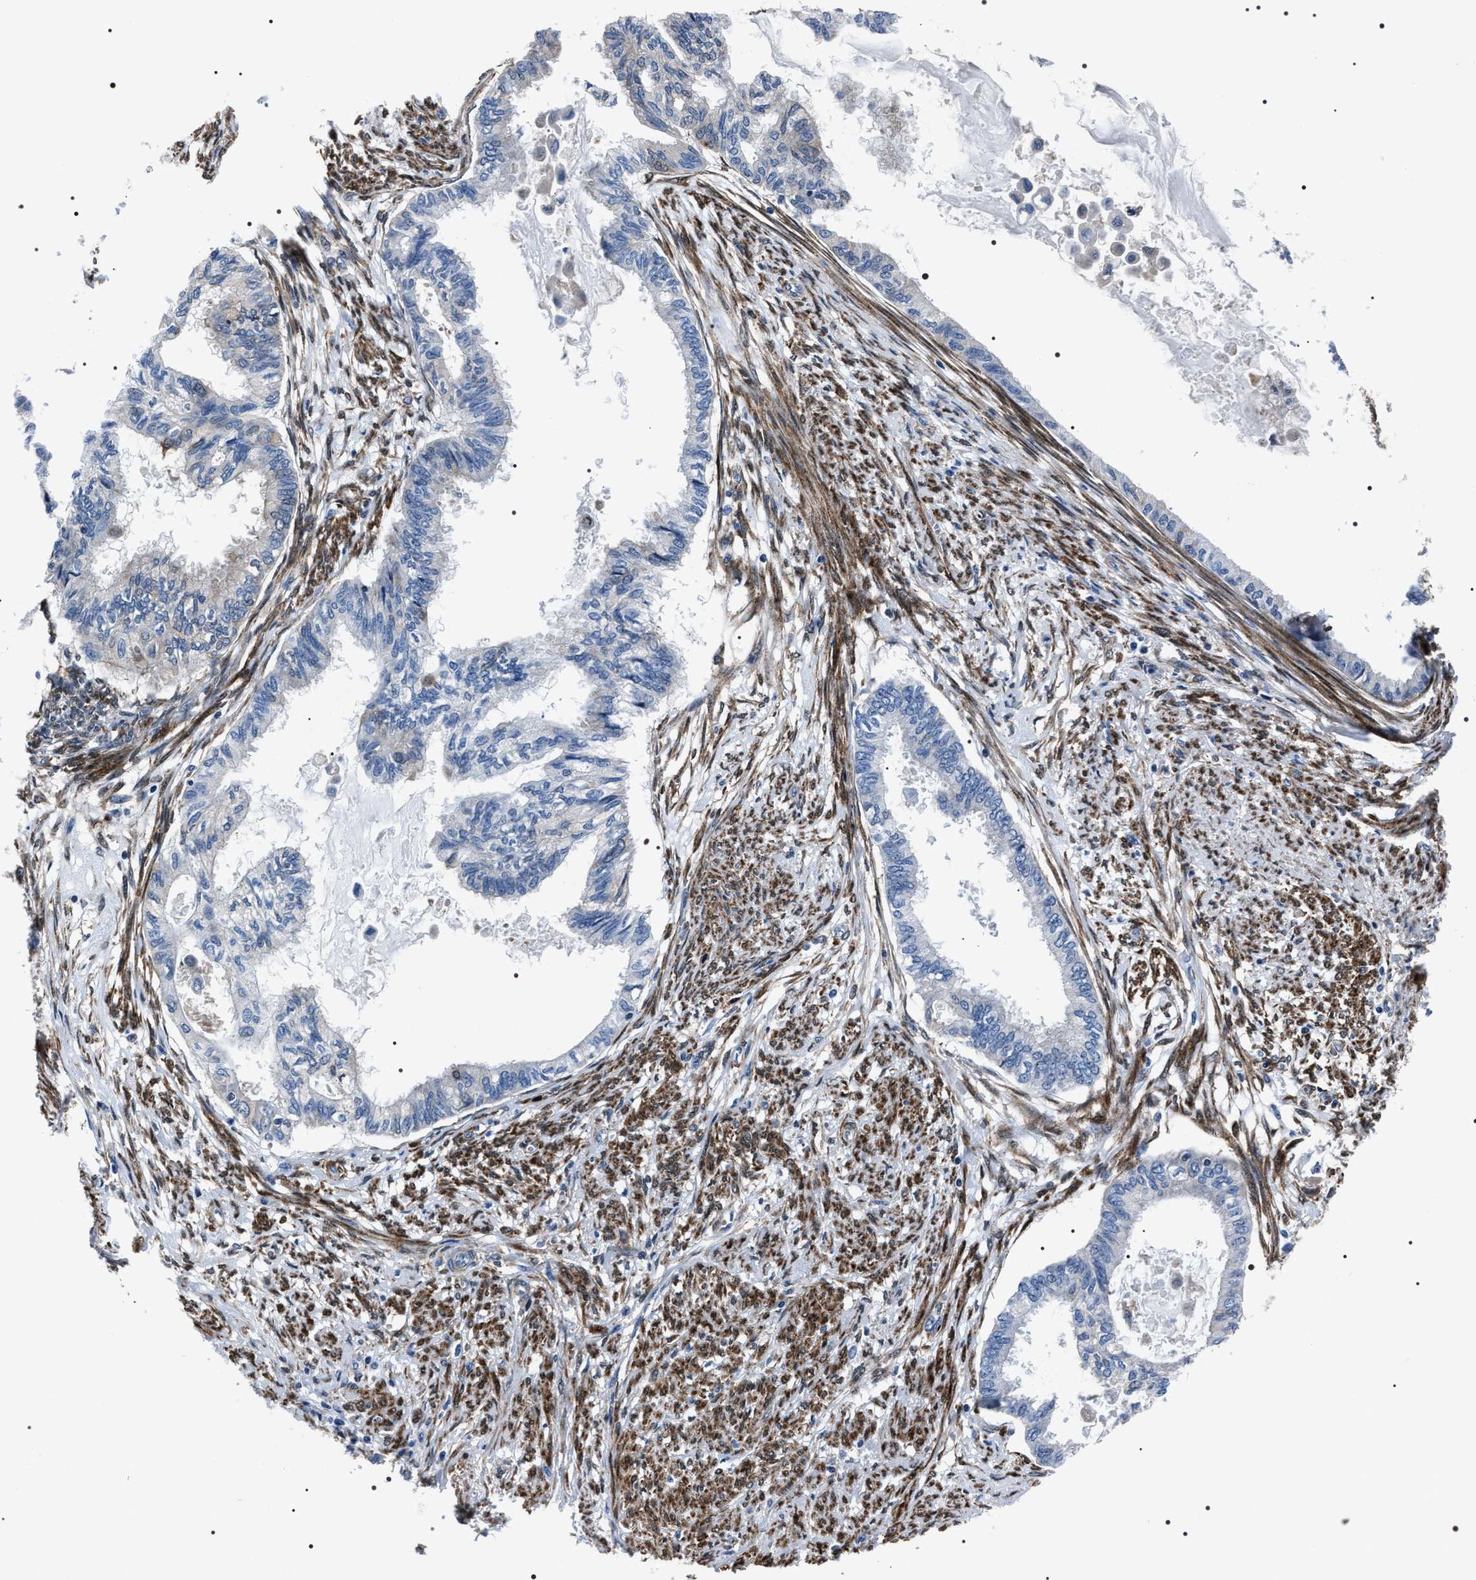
{"staining": {"intensity": "negative", "quantity": "none", "location": "none"}, "tissue": "cervical cancer", "cell_type": "Tumor cells", "image_type": "cancer", "snomed": [{"axis": "morphology", "description": "Normal tissue, NOS"}, {"axis": "morphology", "description": "Adenocarcinoma, NOS"}, {"axis": "topography", "description": "Cervix"}, {"axis": "topography", "description": "Endometrium"}], "caption": "DAB (3,3'-diaminobenzidine) immunohistochemical staining of cervical adenocarcinoma shows no significant expression in tumor cells.", "gene": "BAG2", "patient": {"sex": "female", "age": 86}}